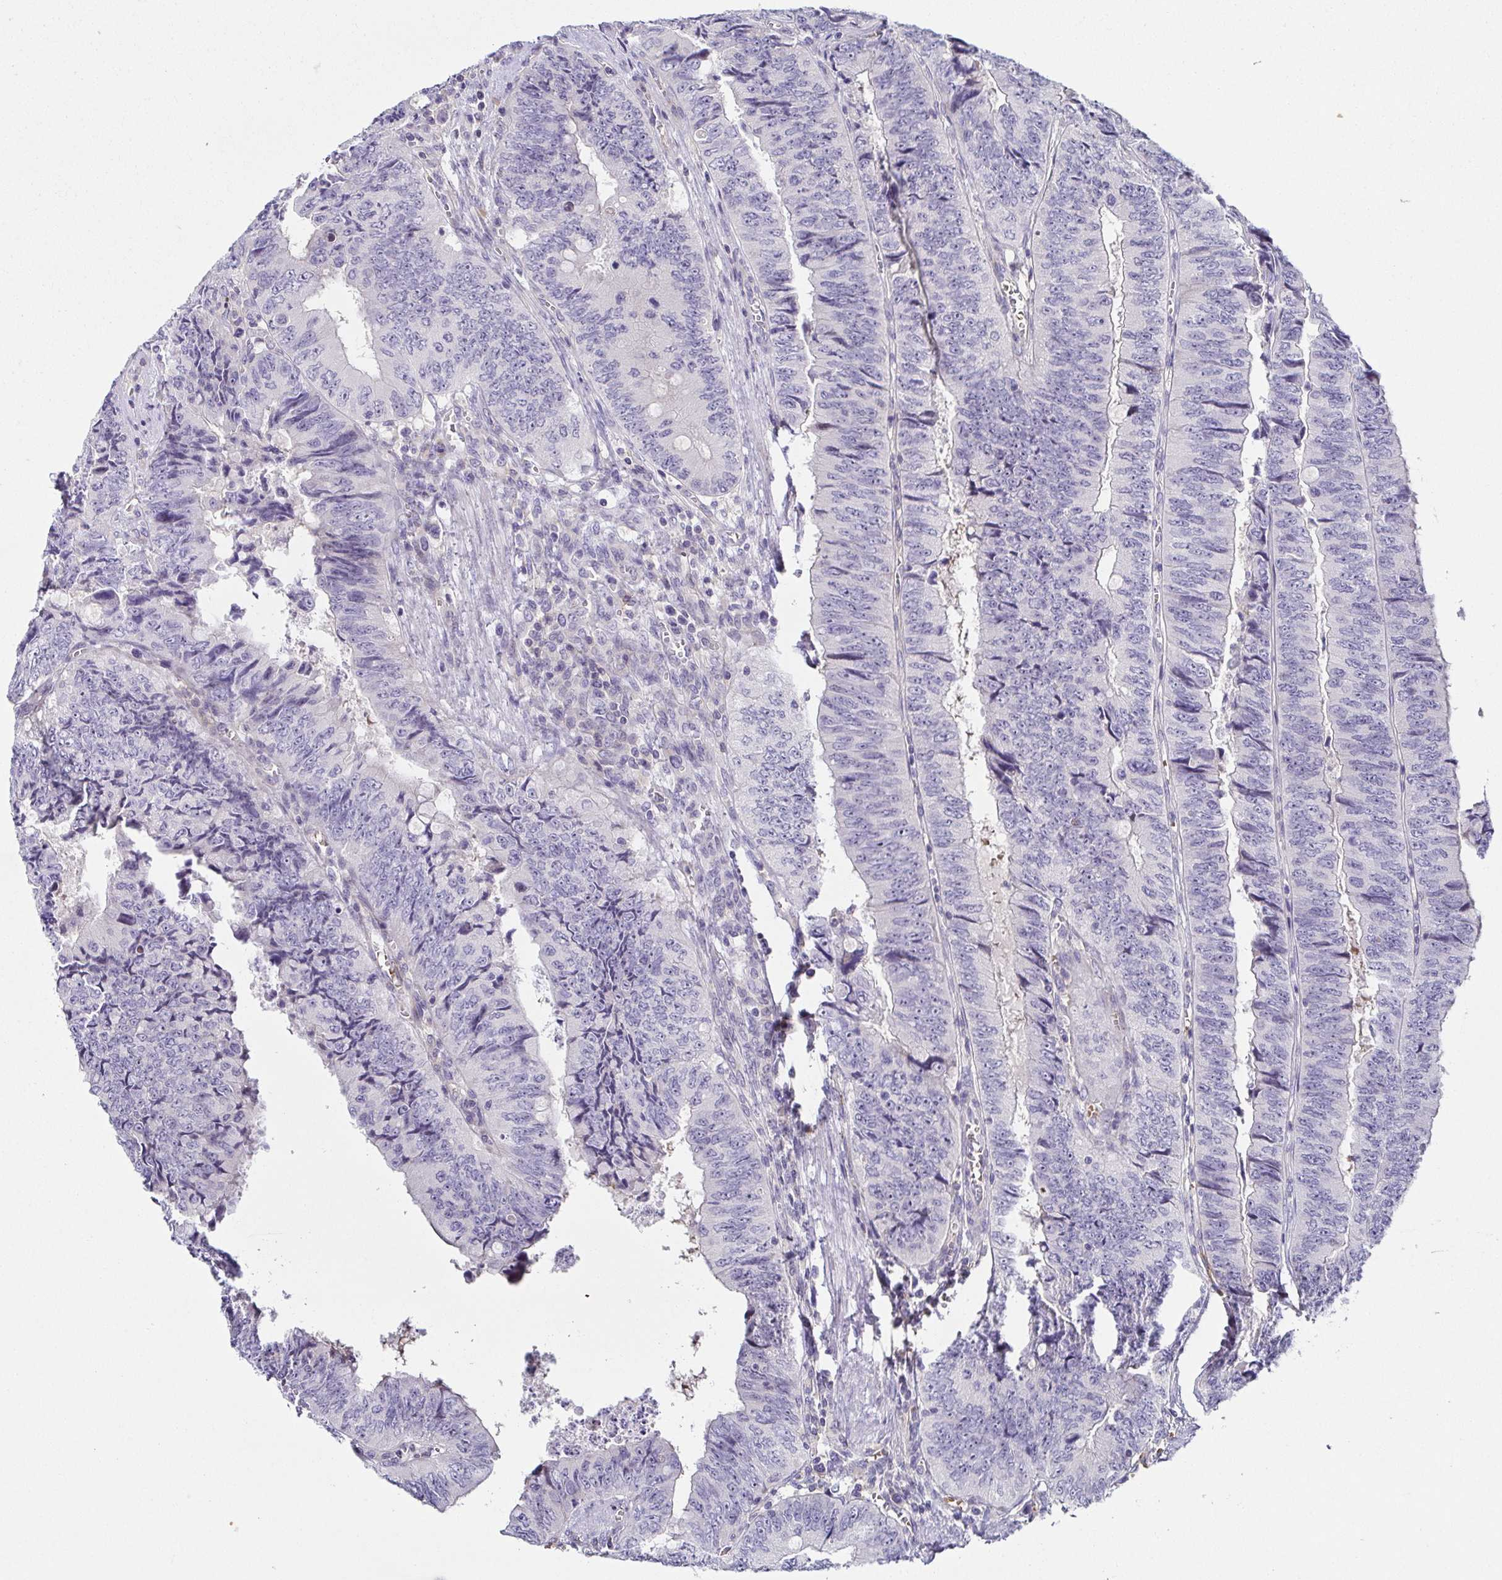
{"staining": {"intensity": "negative", "quantity": "none", "location": "none"}, "tissue": "colorectal cancer", "cell_type": "Tumor cells", "image_type": "cancer", "snomed": [{"axis": "morphology", "description": "Adenocarcinoma, NOS"}, {"axis": "topography", "description": "Colon"}], "caption": "An image of colorectal cancer (adenocarcinoma) stained for a protein displays no brown staining in tumor cells.", "gene": "FAM162B", "patient": {"sex": "female", "age": 84}}